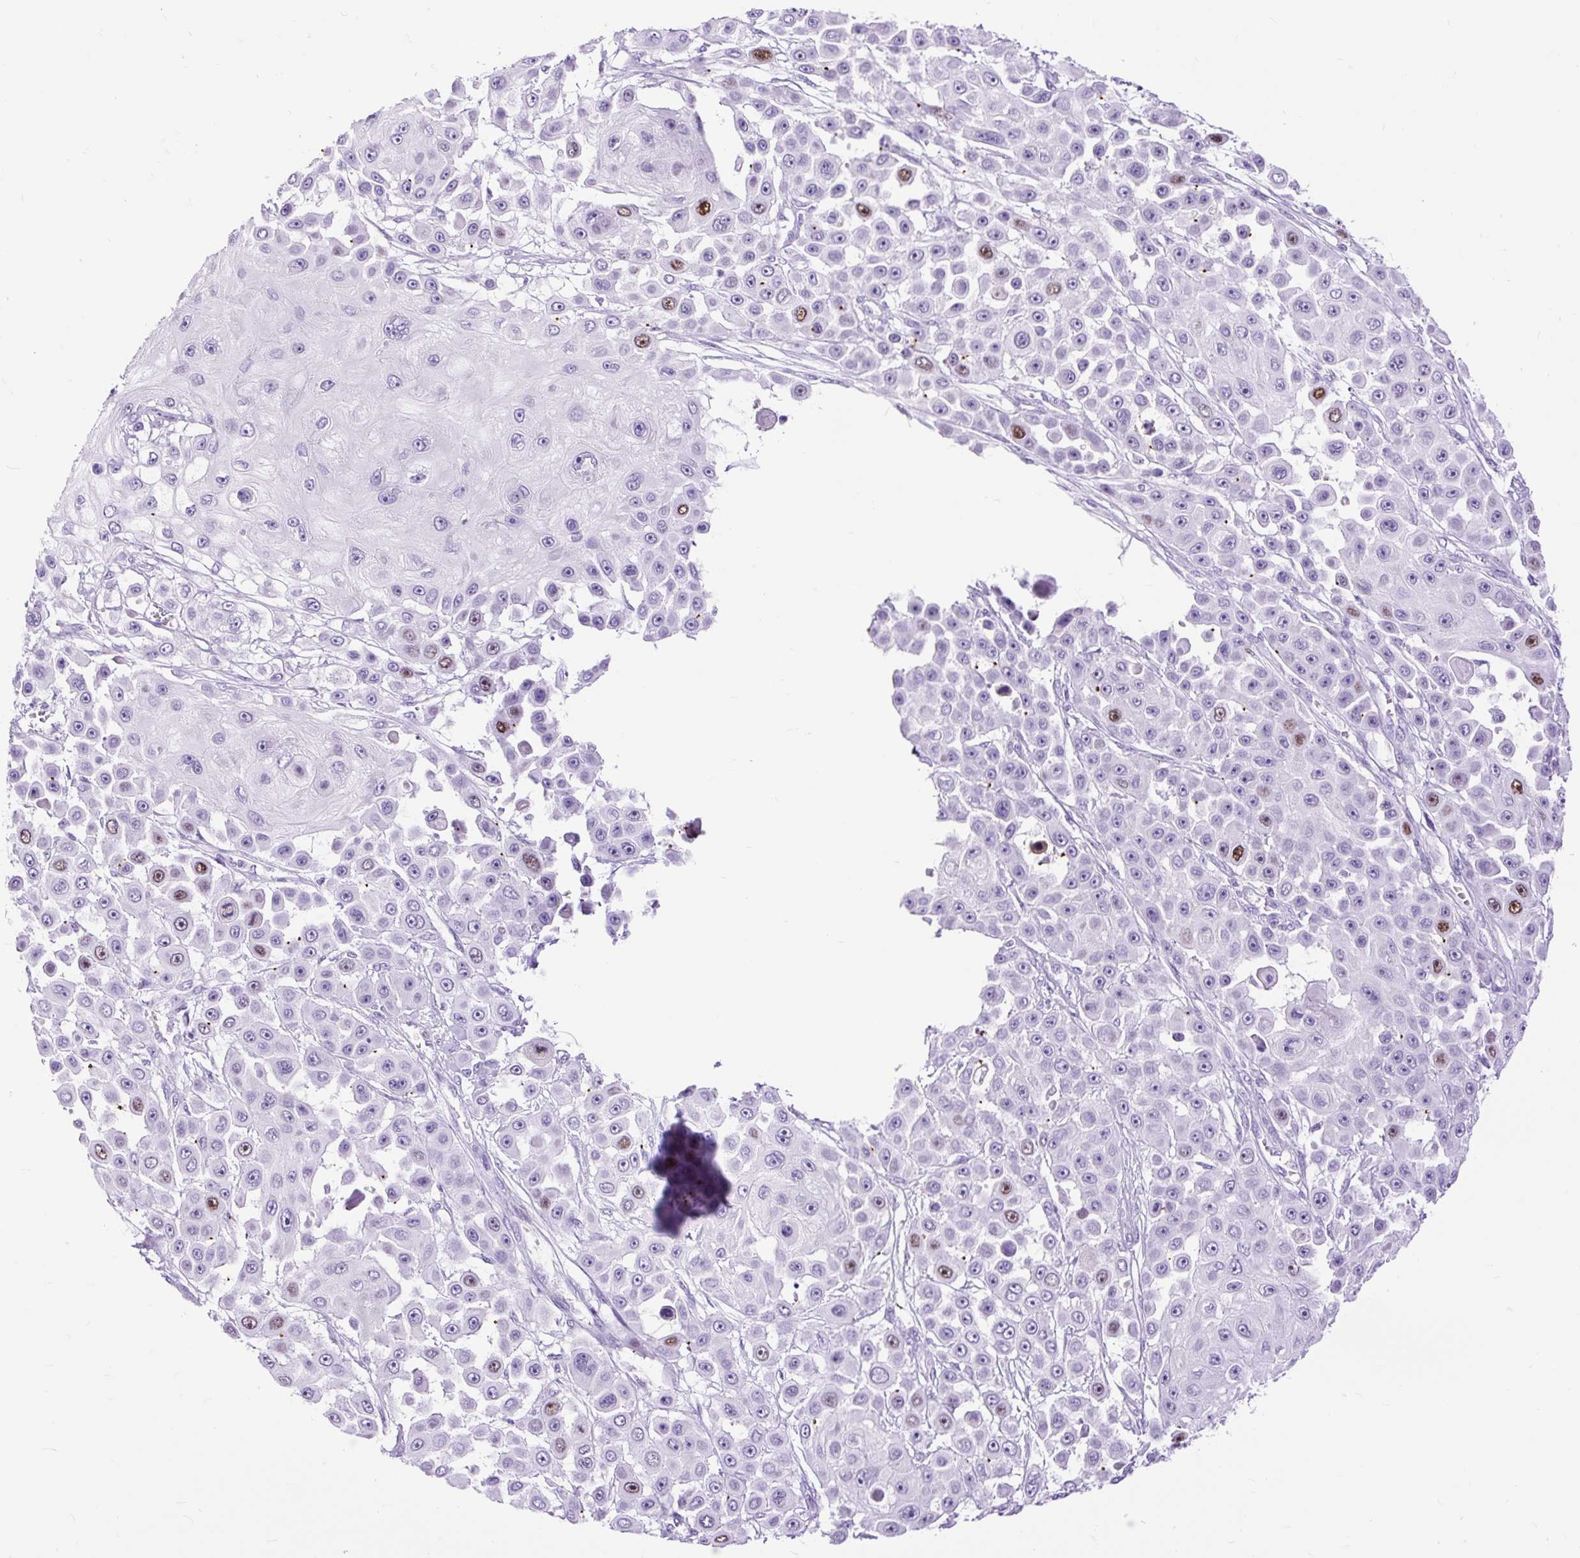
{"staining": {"intensity": "moderate", "quantity": "<25%", "location": "nuclear"}, "tissue": "skin cancer", "cell_type": "Tumor cells", "image_type": "cancer", "snomed": [{"axis": "morphology", "description": "Squamous cell carcinoma, NOS"}, {"axis": "topography", "description": "Skin"}], "caption": "Immunohistochemistry (IHC) (DAB) staining of human squamous cell carcinoma (skin) displays moderate nuclear protein expression in about <25% of tumor cells.", "gene": "RACGAP1", "patient": {"sex": "male", "age": 67}}